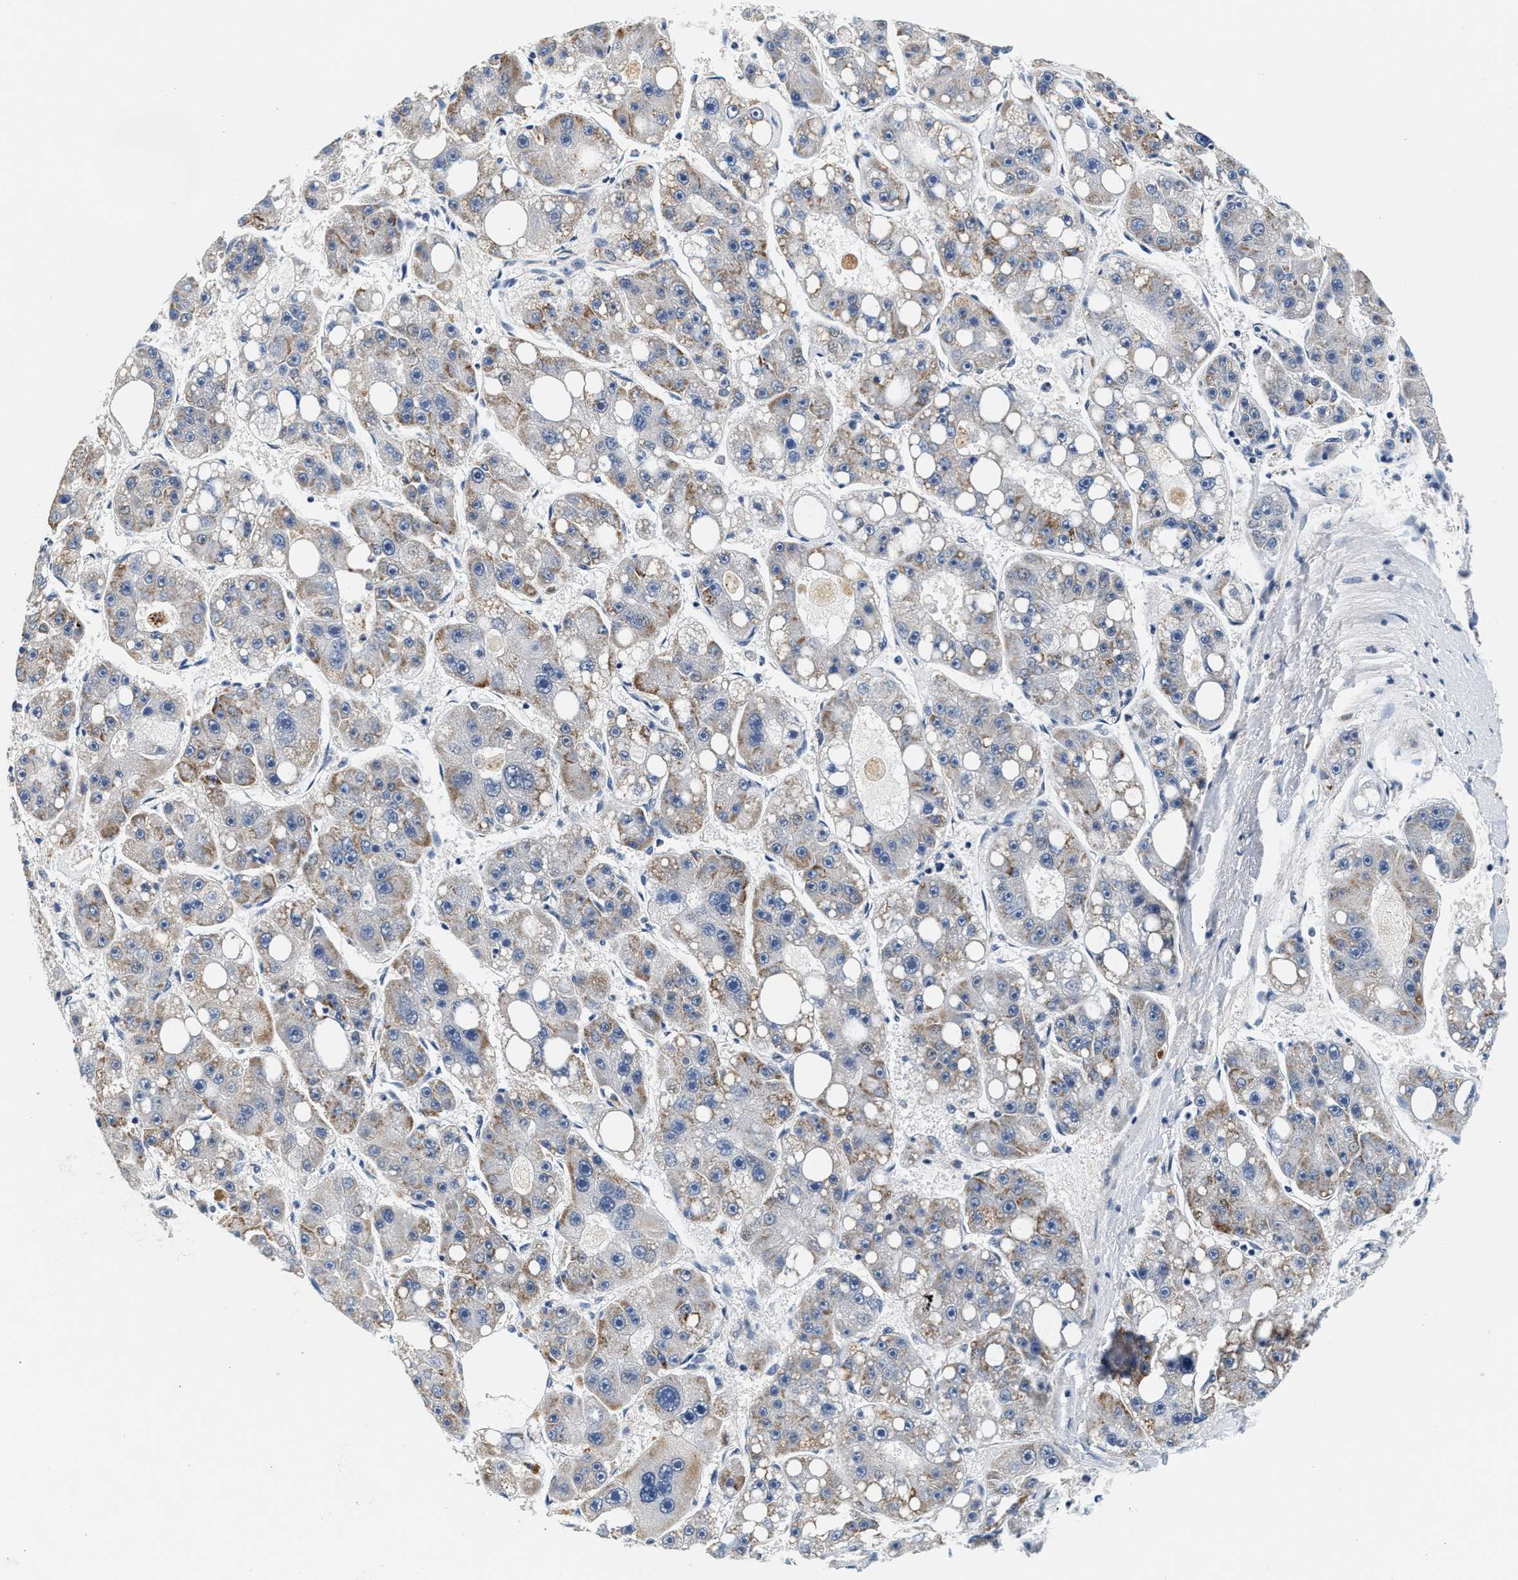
{"staining": {"intensity": "weak", "quantity": "<25%", "location": "cytoplasmic/membranous"}, "tissue": "liver cancer", "cell_type": "Tumor cells", "image_type": "cancer", "snomed": [{"axis": "morphology", "description": "Carcinoma, Hepatocellular, NOS"}, {"axis": "topography", "description": "Liver"}], "caption": "This histopathology image is of liver hepatocellular carcinoma stained with IHC to label a protein in brown with the nuclei are counter-stained blue. There is no expression in tumor cells.", "gene": "KCNMB2", "patient": {"sex": "female", "age": 61}}